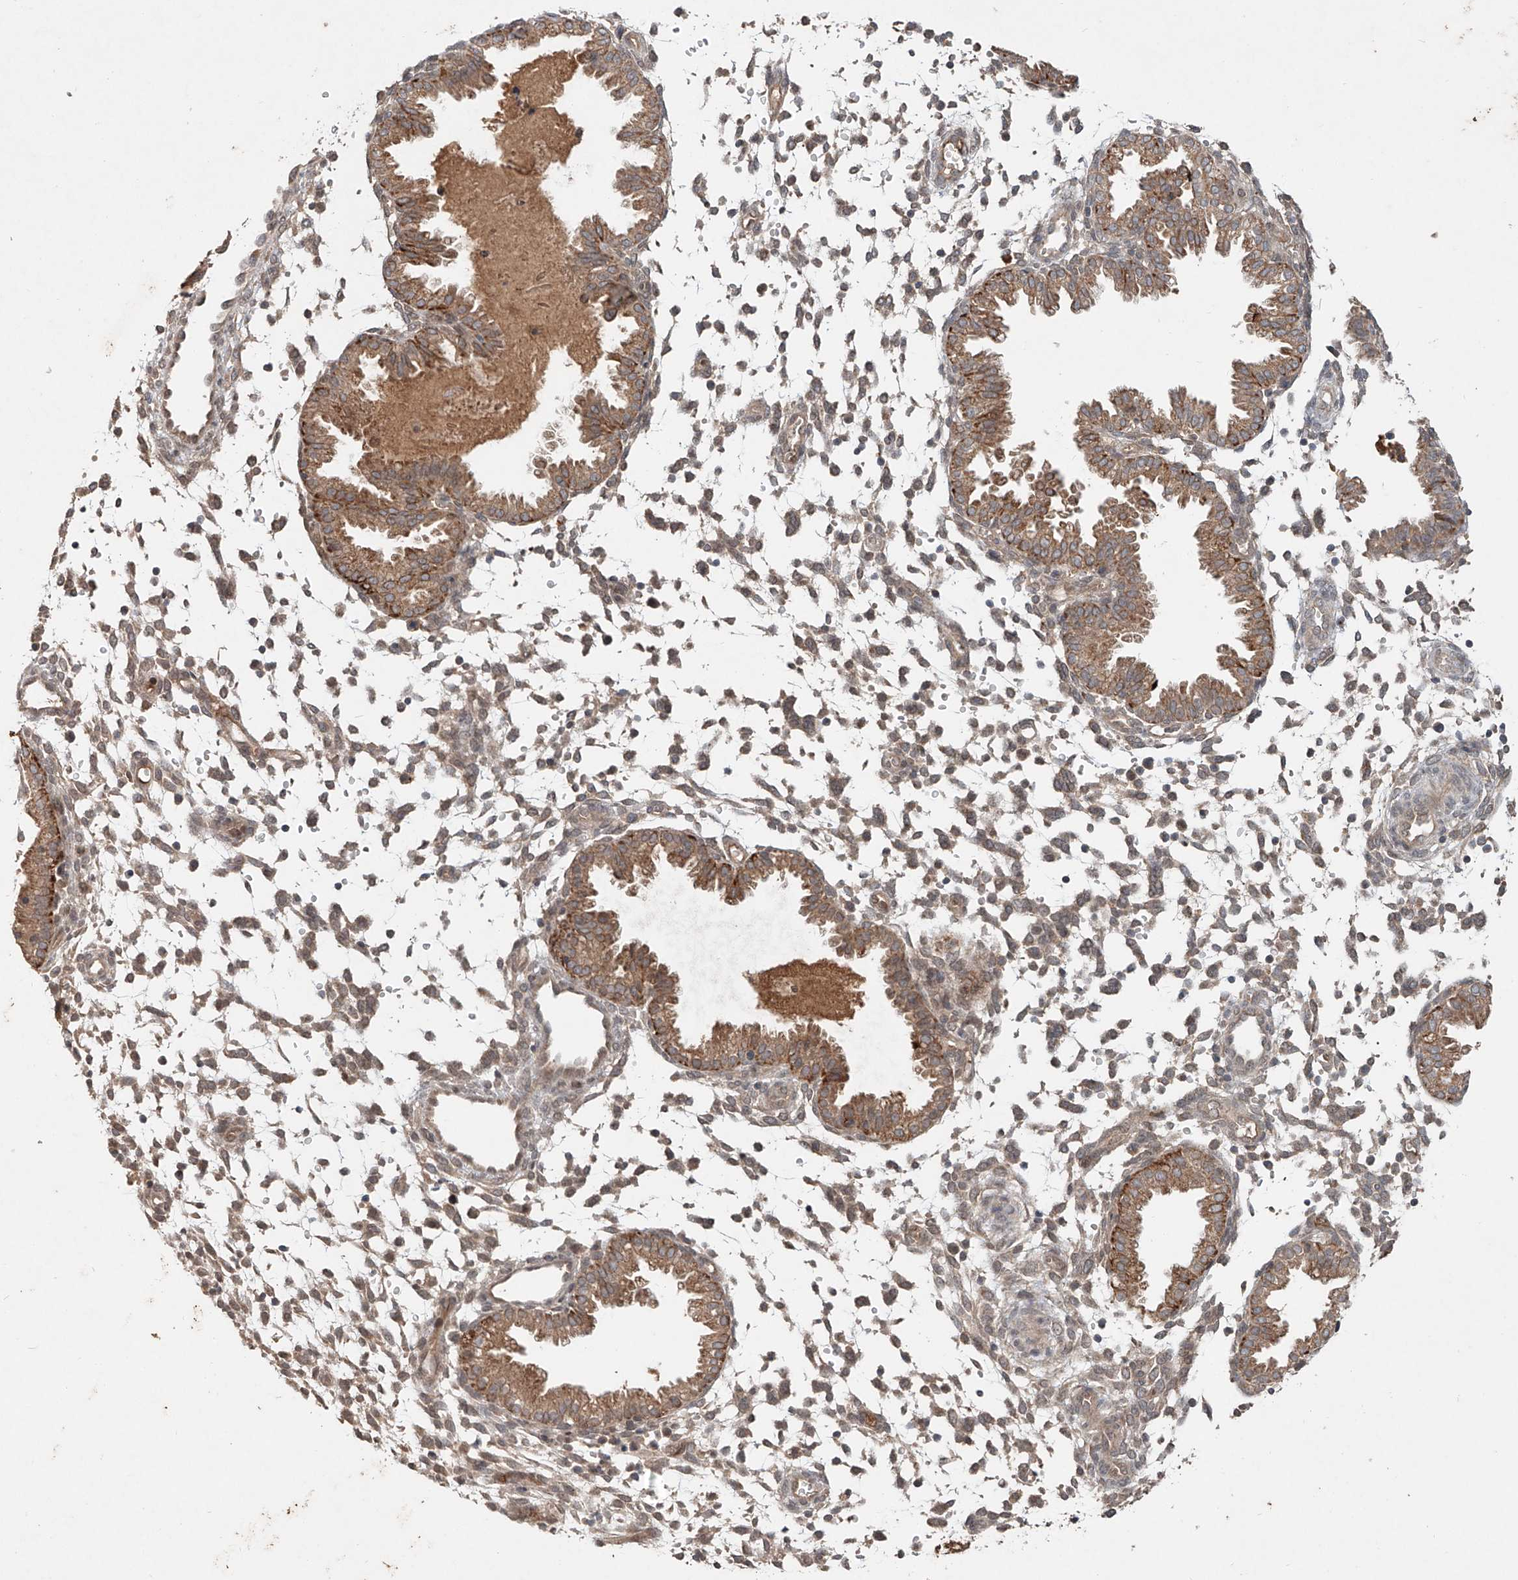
{"staining": {"intensity": "weak", "quantity": "25%-75%", "location": "cytoplasmic/membranous"}, "tissue": "endometrium", "cell_type": "Cells in endometrial stroma", "image_type": "normal", "snomed": [{"axis": "morphology", "description": "Normal tissue, NOS"}, {"axis": "topography", "description": "Endometrium"}], "caption": "Immunohistochemistry (DAB) staining of benign human endometrium reveals weak cytoplasmic/membranous protein positivity in approximately 25%-75% of cells in endometrial stroma. (DAB (3,3'-diaminobenzidine) IHC with brightfield microscopy, high magnification).", "gene": "IER5", "patient": {"sex": "female", "age": 33}}